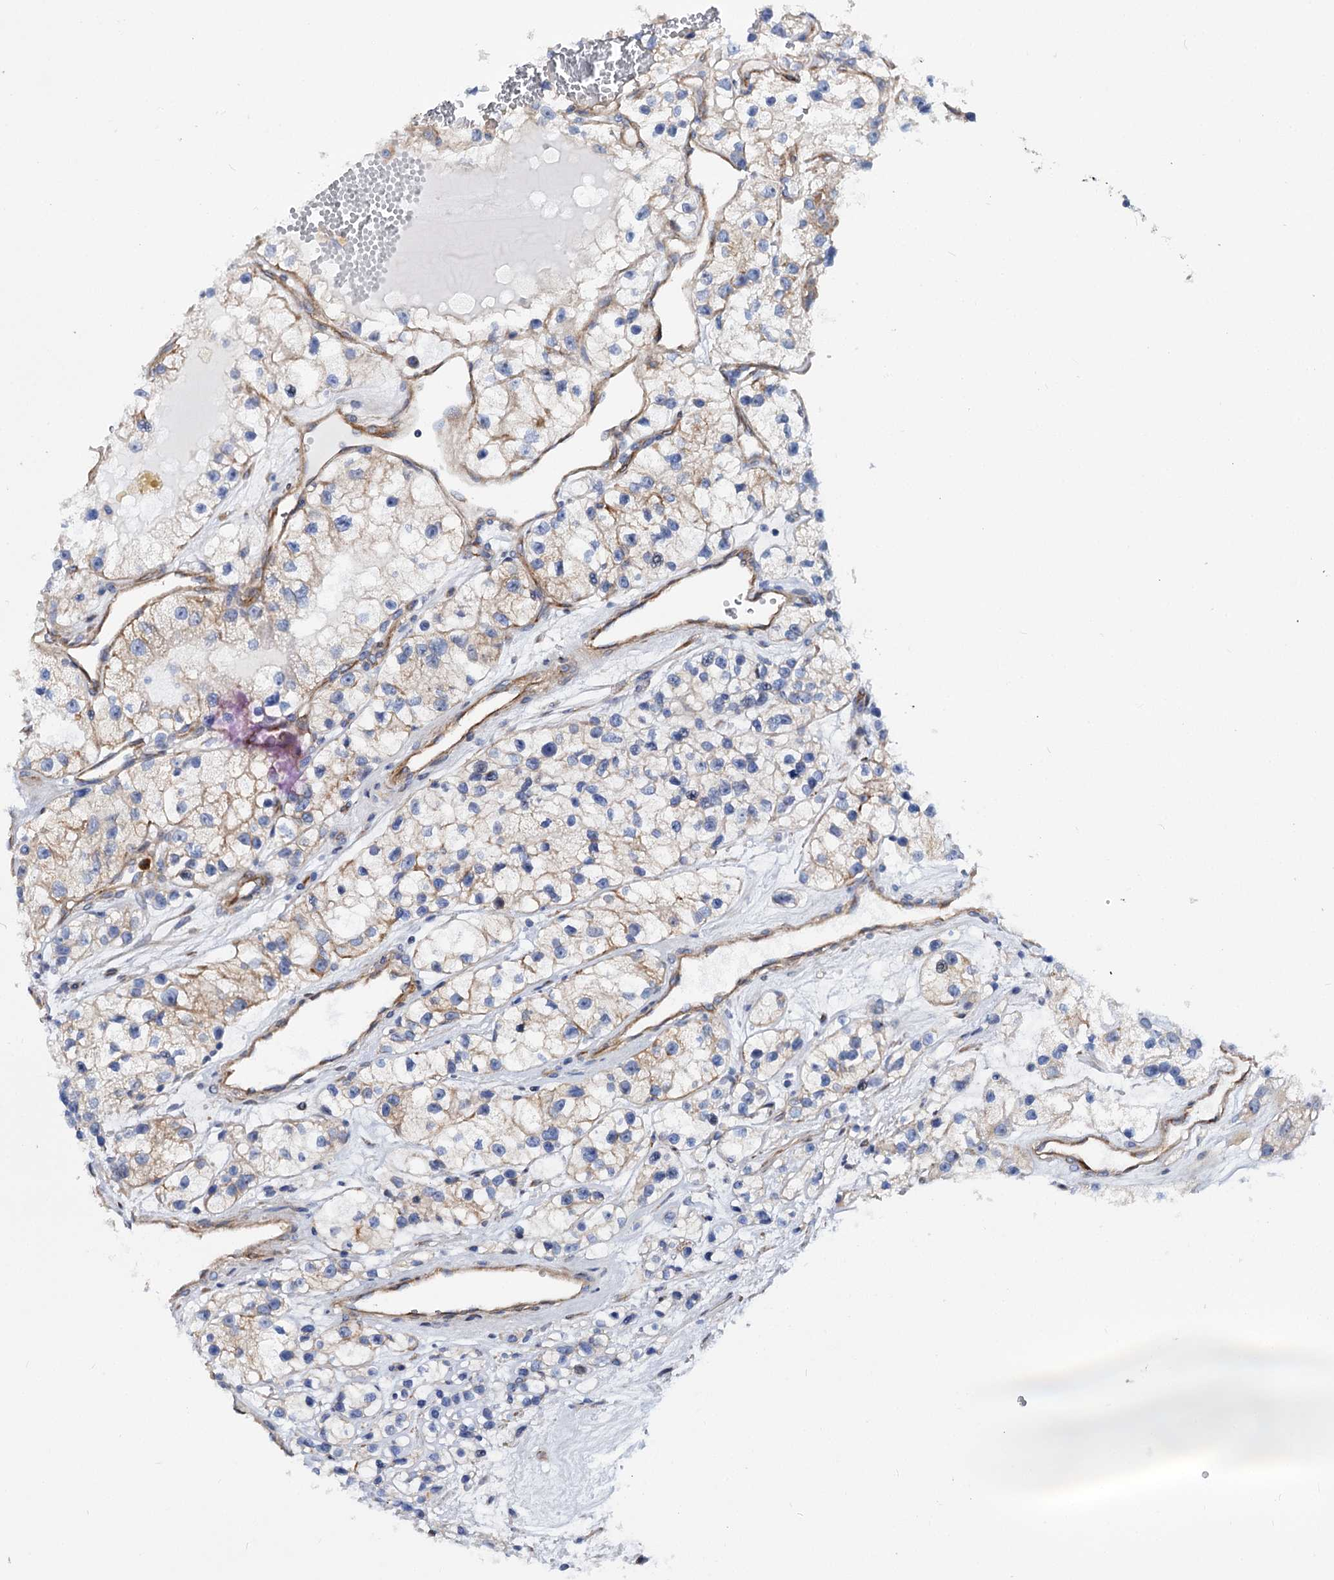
{"staining": {"intensity": "weak", "quantity": "25%-75%", "location": "cytoplasmic/membranous"}, "tissue": "renal cancer", "cell_type": "Tumor cells", "image_type": "cancer", "snomed": [{"axis": "morphology", "description": "Adenocarcinoma, NOS"}, {"axis": "topography", "description": "Kidney"}], "caption": "A histopathology image of human adenocarcinoma (renal) stained for a protein displays weak cytoplasmic/membranous brown staining in tumor cells.", "gene": "THAP9", "patient": {"sex": "female", "age": 57}}